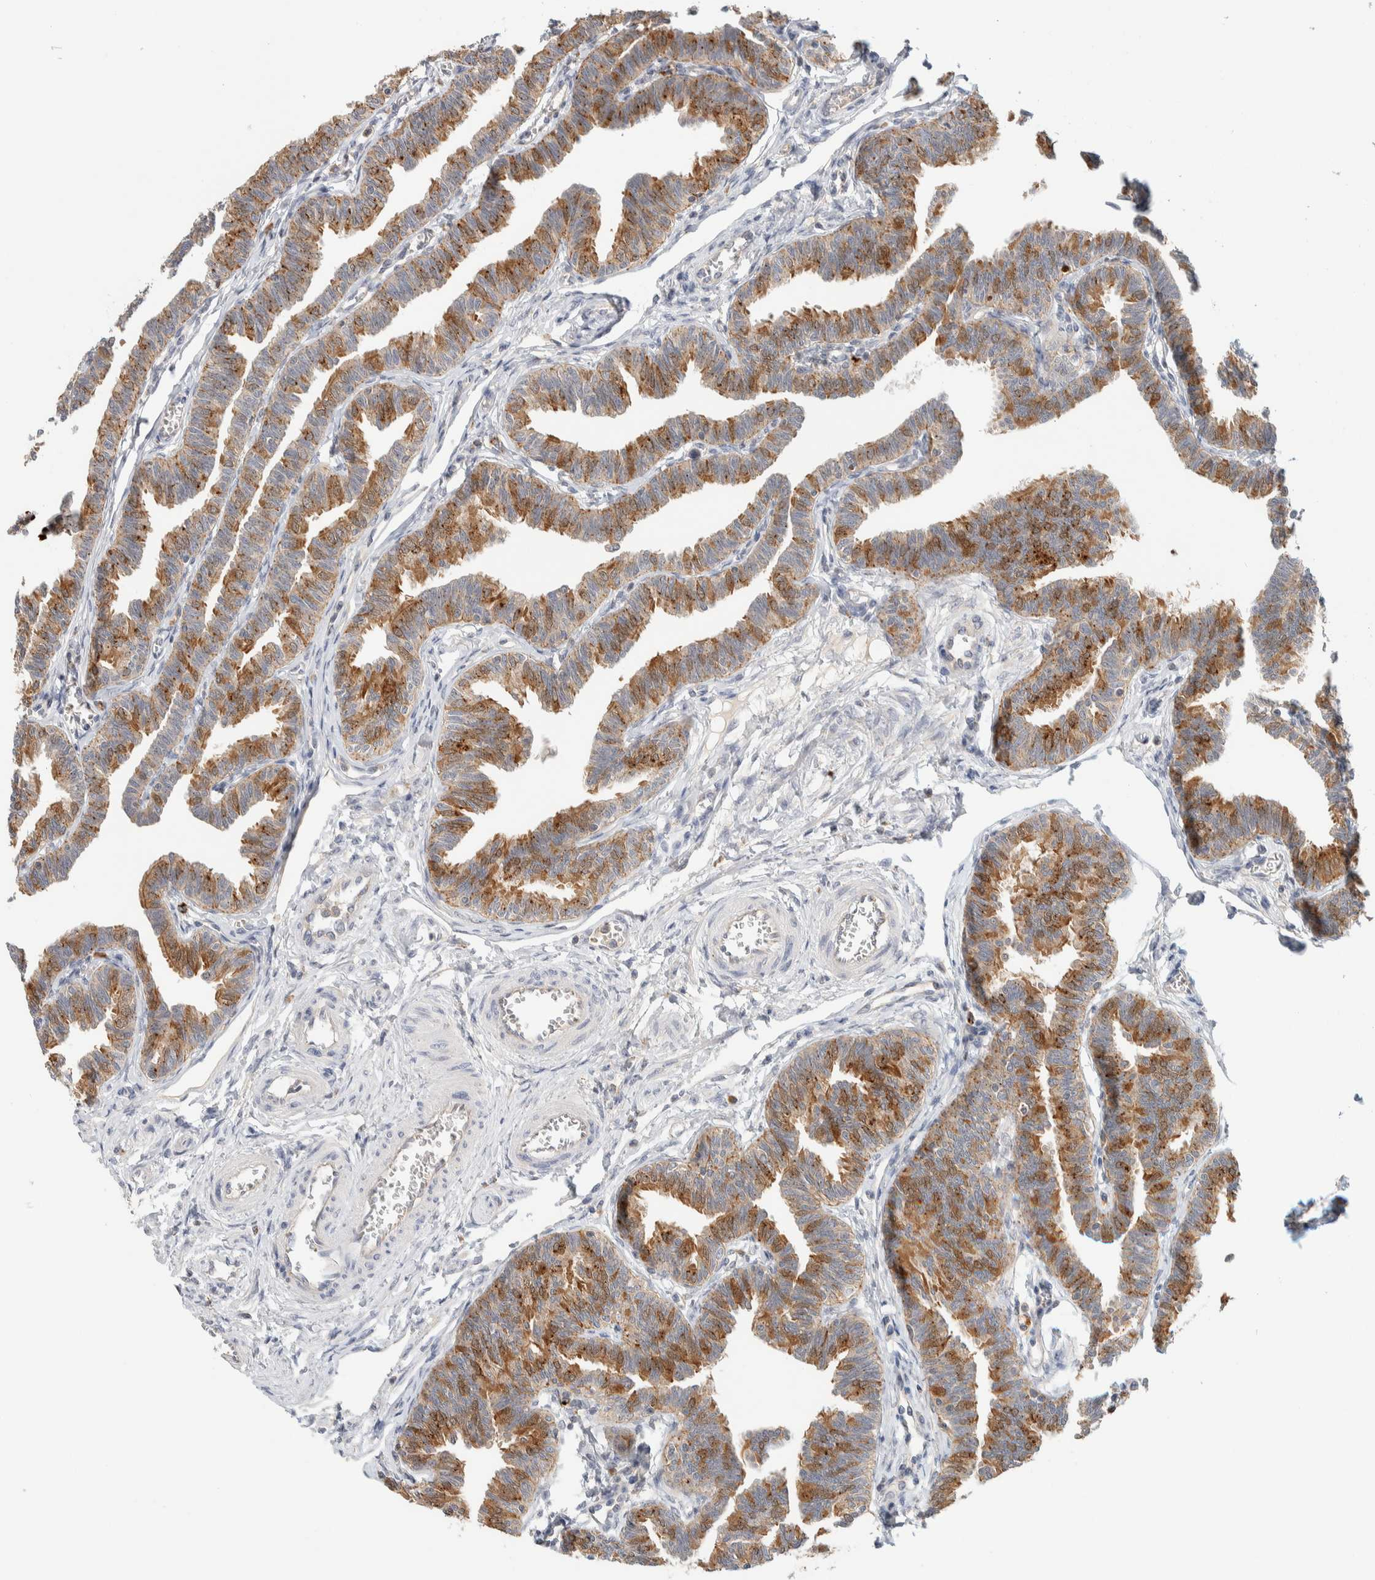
{"staining": {"intensity": "moderate", "quantity": "25%-75%", "location": "cytoplasmic/membranous"}, "tissue": "fallopian tube", "cell_type": "Glandular cells", "image_type": "normal", "snomed": [{"axis": "morphology", "description": "Normal tissue, NOS"}, {"axis": "topography", "description": "Fallopian tube"}, {"axis": "topography", "description": "Ovary"}], "caption": "A brown stain labels moderate cytoplasmic/membranous staining of a protein in glandular cells of normal human fallopian tube. (Stains: DAB (3,3'-diaminobenzidine) in brown, nuclei in blue, Microscopy: brightfield microscopy at high magnification).", "gene": "GCLM", "patient": {"sex": "female", "age": 23}}